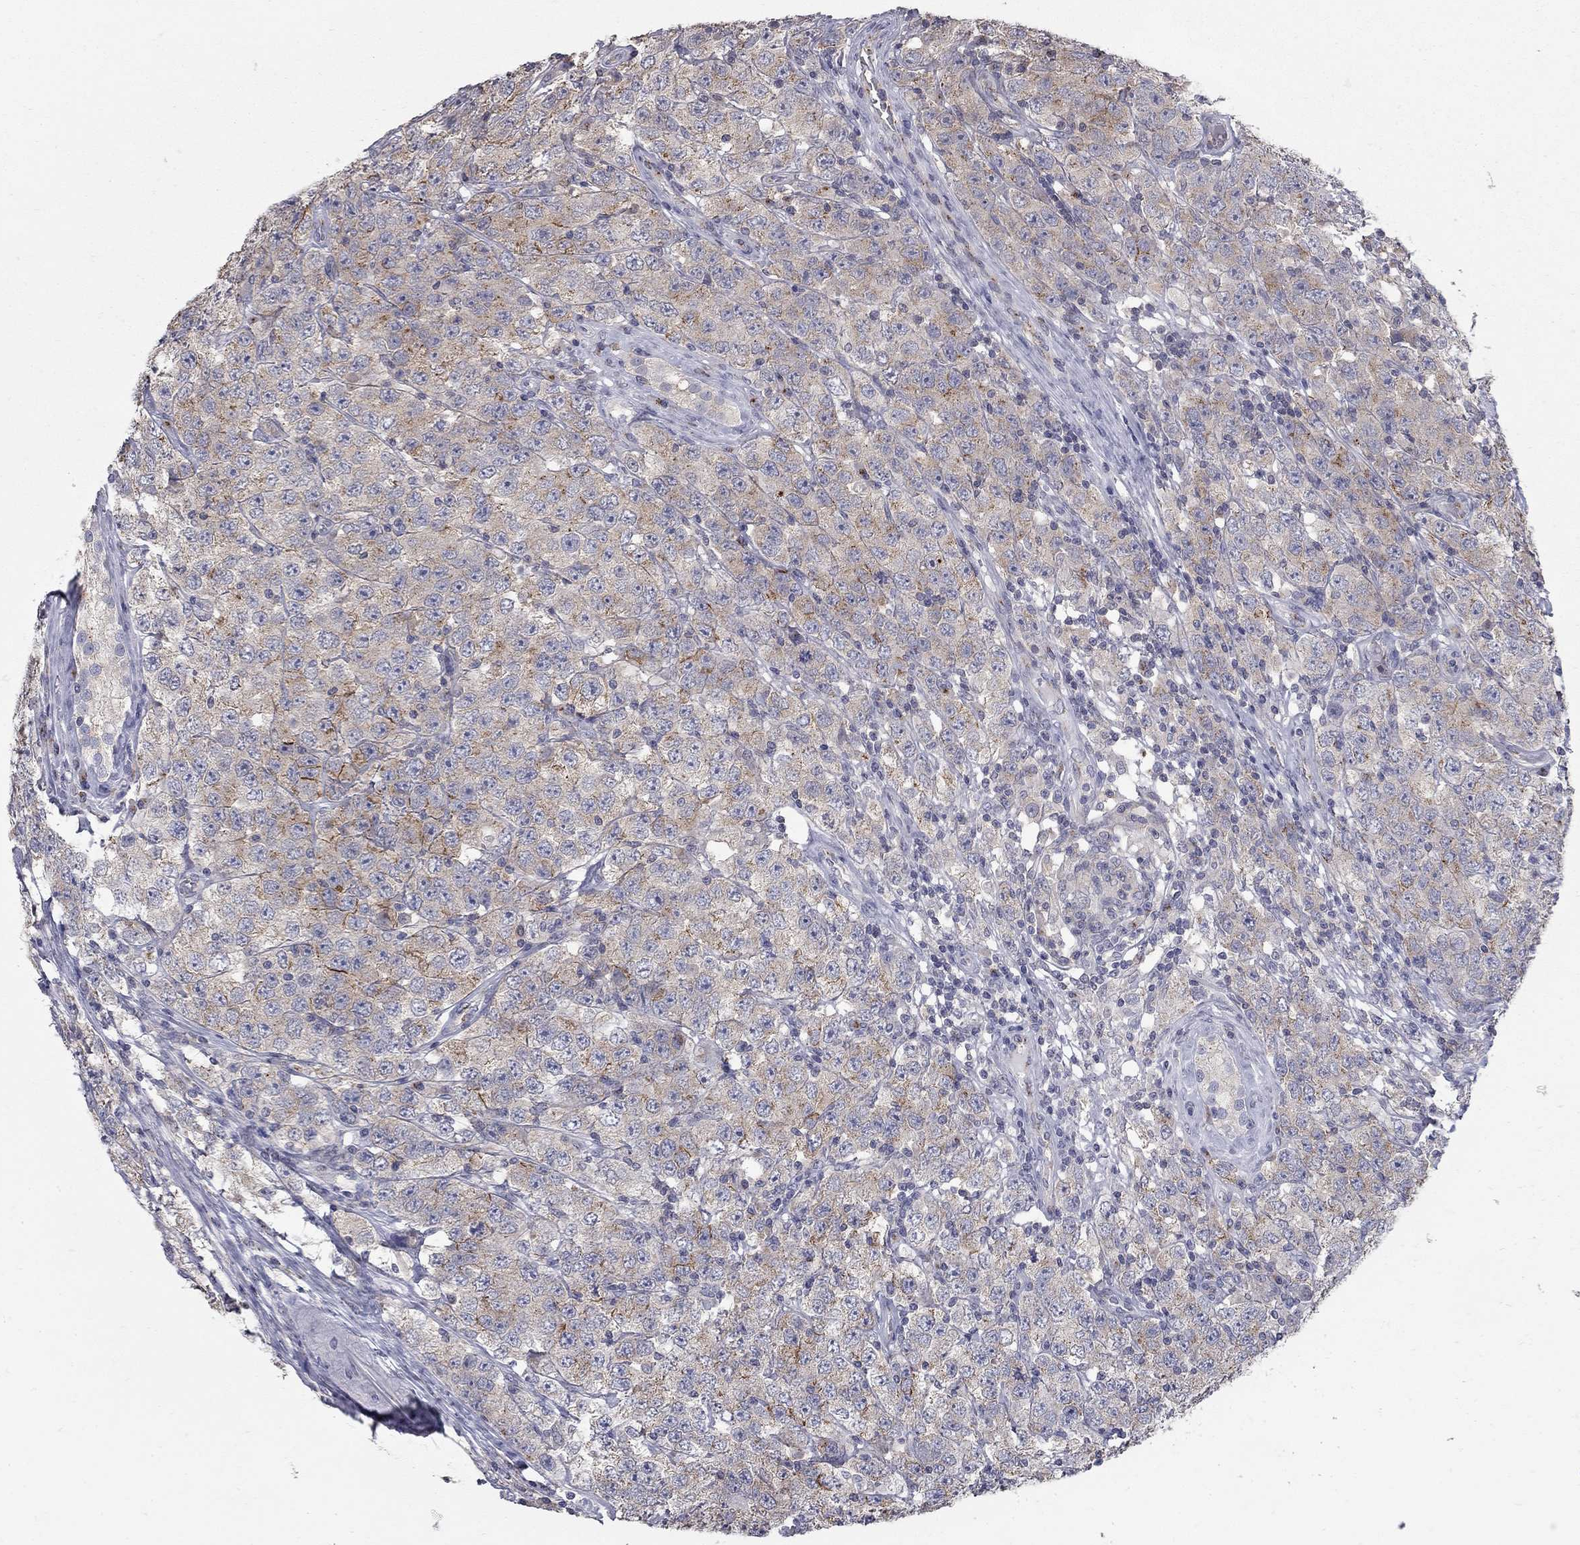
{"staining": {"intensity": "moderate", "quantity": ">75%", "location": "cytoplasmic/membranous"}, "tissue": "testis cancer", "cell_type": "Tumor cells", "image_type": "cancer", "snomed": [{"axis": "morphology", "description": "Seminoma, NOS"}, {"axis": "topography", "description": "Testis"}], "caption": "The micrograph displays staining of testis seminoma, revealing moderate cytoplasmic/membranous protein staining (brown color) within tumor cells.", "gene": "KIAA0319L", "patient": {"sex": "male", "age": 52}}